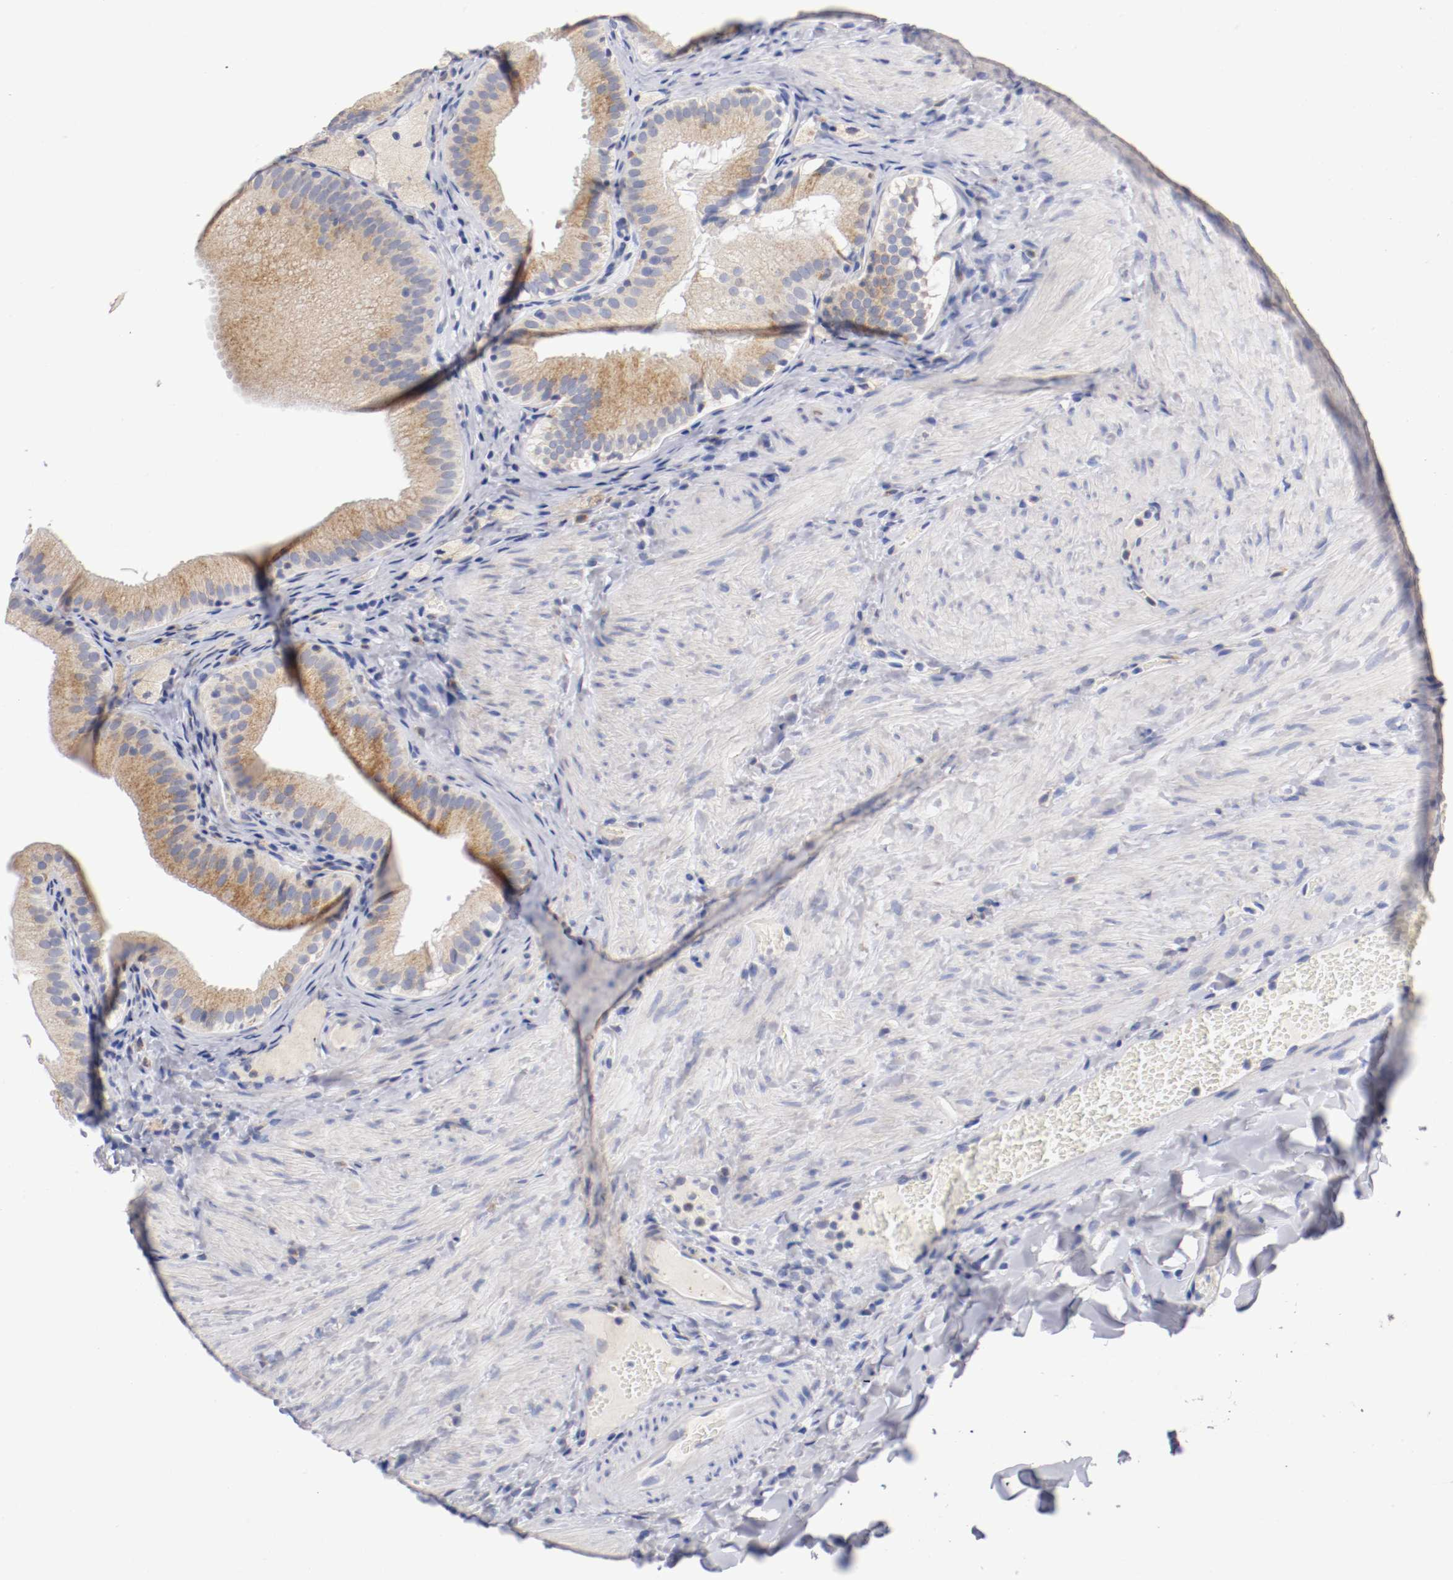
{"staining": {"intensity": "moderate", "quantity": ">75%", "location": "cytoplasmic/membranous"}, "tissue": "gallbladder", "cell_type": "Glandular cells", "image_type": "normal", "snomed": [{"axis": "morphology", "description": "Normal tissue, NOS"}, {"axis": "topography", "description": "Gallbladder"}], "caption": "An image of human gallbladder stained for a protein reveals moderate cytoplasmic/membranous brown staining in glandular cells.", "gene": "TRAF2", "patient": {"sex": "female", "age": 24}}